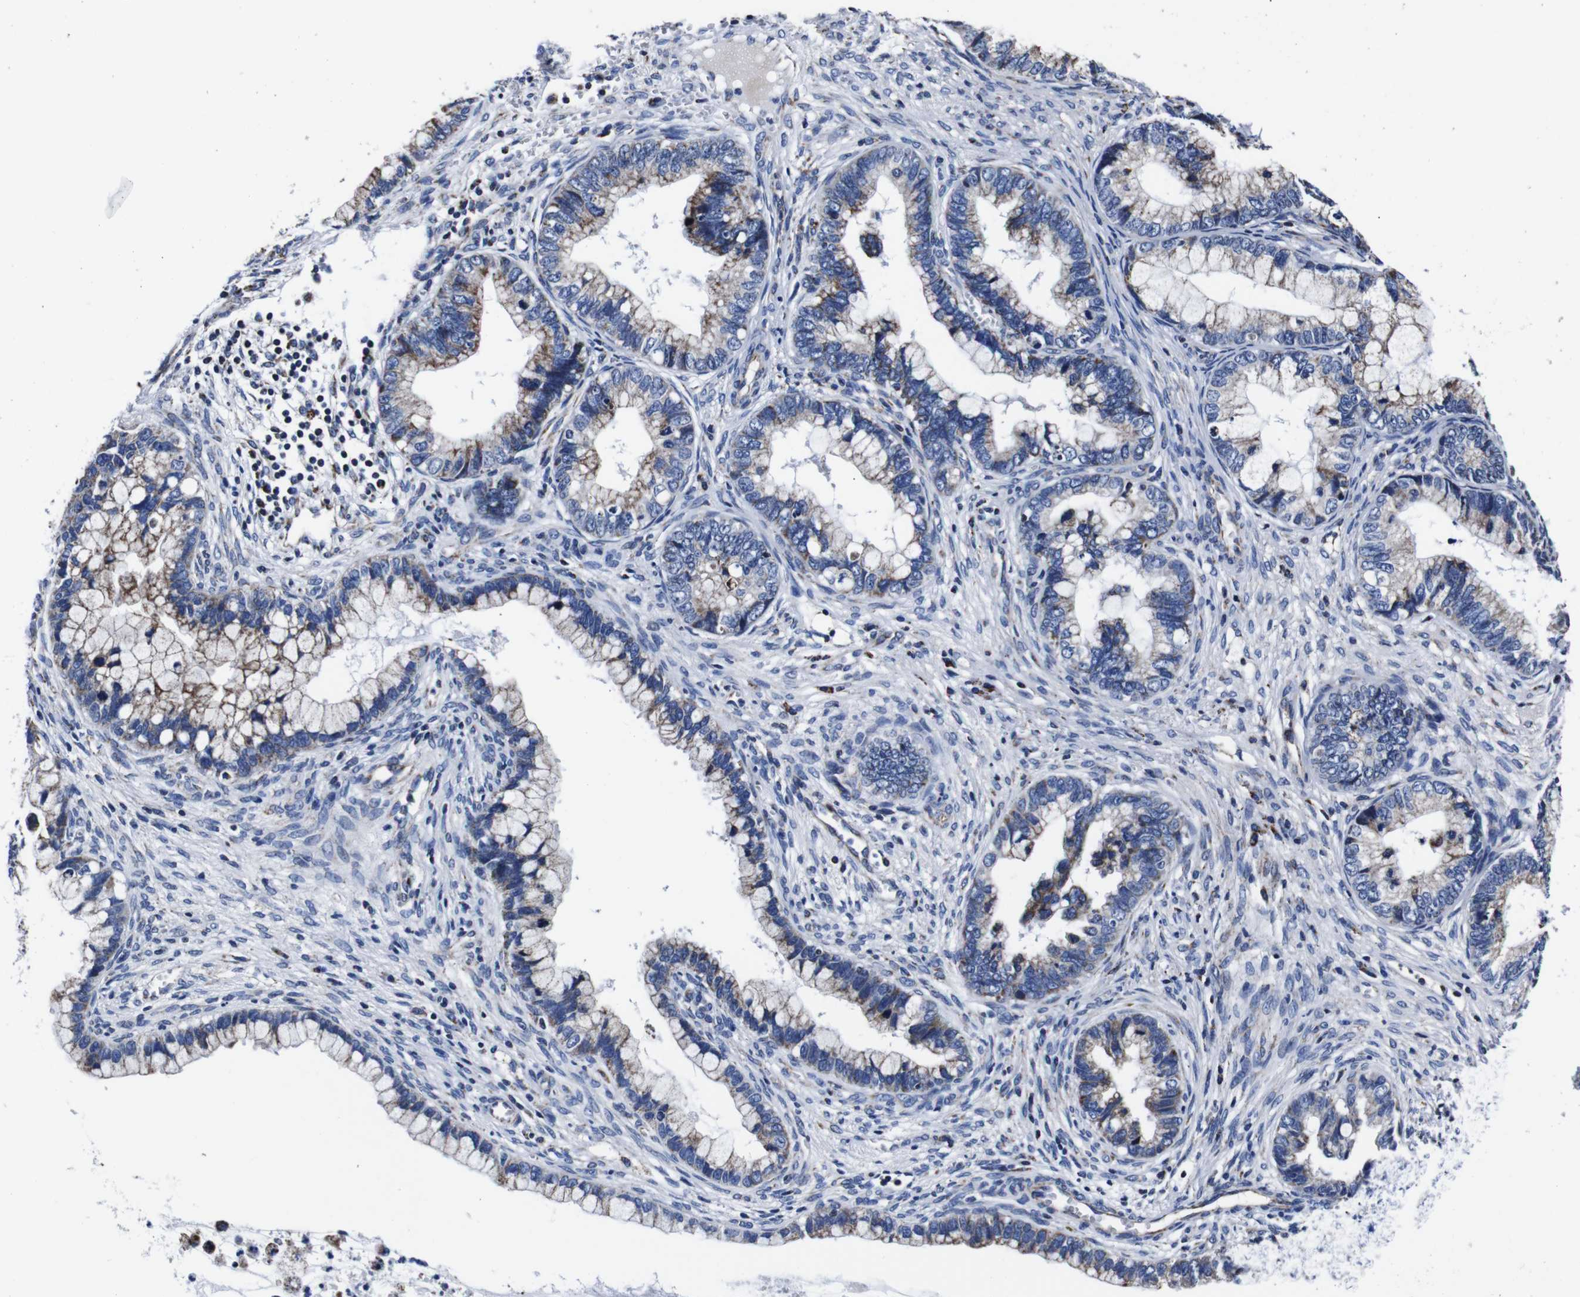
{"staining": {"intensity": "moderate", "quantity": "25%-75%", "location": "cytoplasmic/membranous"}, "tissue": "cervical cancer", "cell_type": "Tumor cells", "image_type": "cancer", "snomed": [{"axis": "morphology", "description": "Adenocarcinoma, NOS"}, {"axis": "topography", "description": "Cervix"}], "caption": "IHC of human cervical cancer displays medium levels of moderate cytoplasmic/membranous staining in about 25%-75% of tumor cells. (IHC, brightfield microscopy, high magnification).", "gene": "FKBP9", "patient": {"sex": "female", "age": 44}}